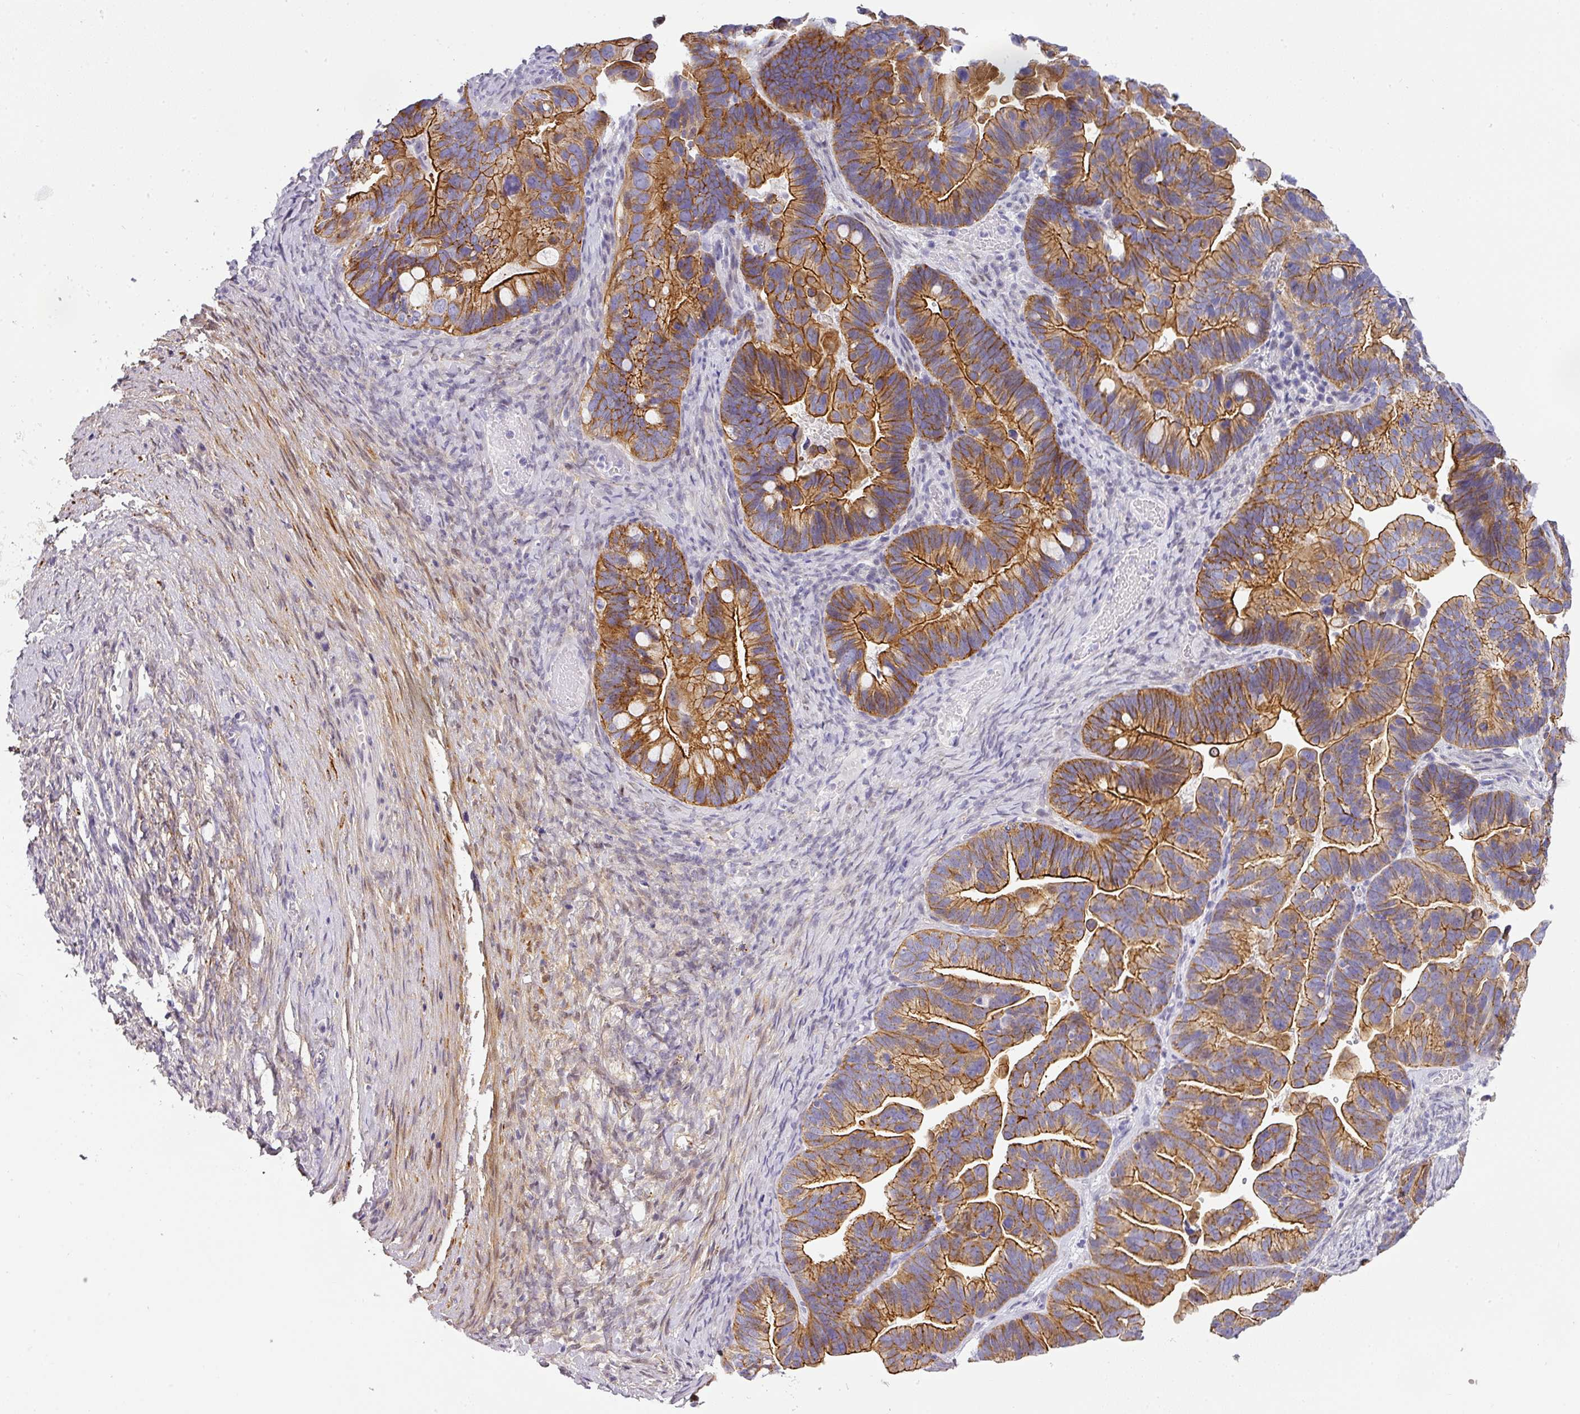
{"staining": {"intensity": "strong", "quantity": ">75%", "location": "cytoplasmic/membranous"}, "tissue": "ovarian cancer", "cell_type": "Tumor cells", "image_type": "cancer", "snomed": [{"axis": "morphology", "description": "Cystadenocarcinoma, serous, NOS"}, {"axis": "topography", "description": "Ovary"}], "caption": "Human ovarian serous cystadenocarcinoma stained with a brown dye exhibits strong cytoplasmic/membranous positive expression in approximately >75% of tumor cells.", "gene": "ANKRD29", "patient": {"sex": "female", "age": 56}}